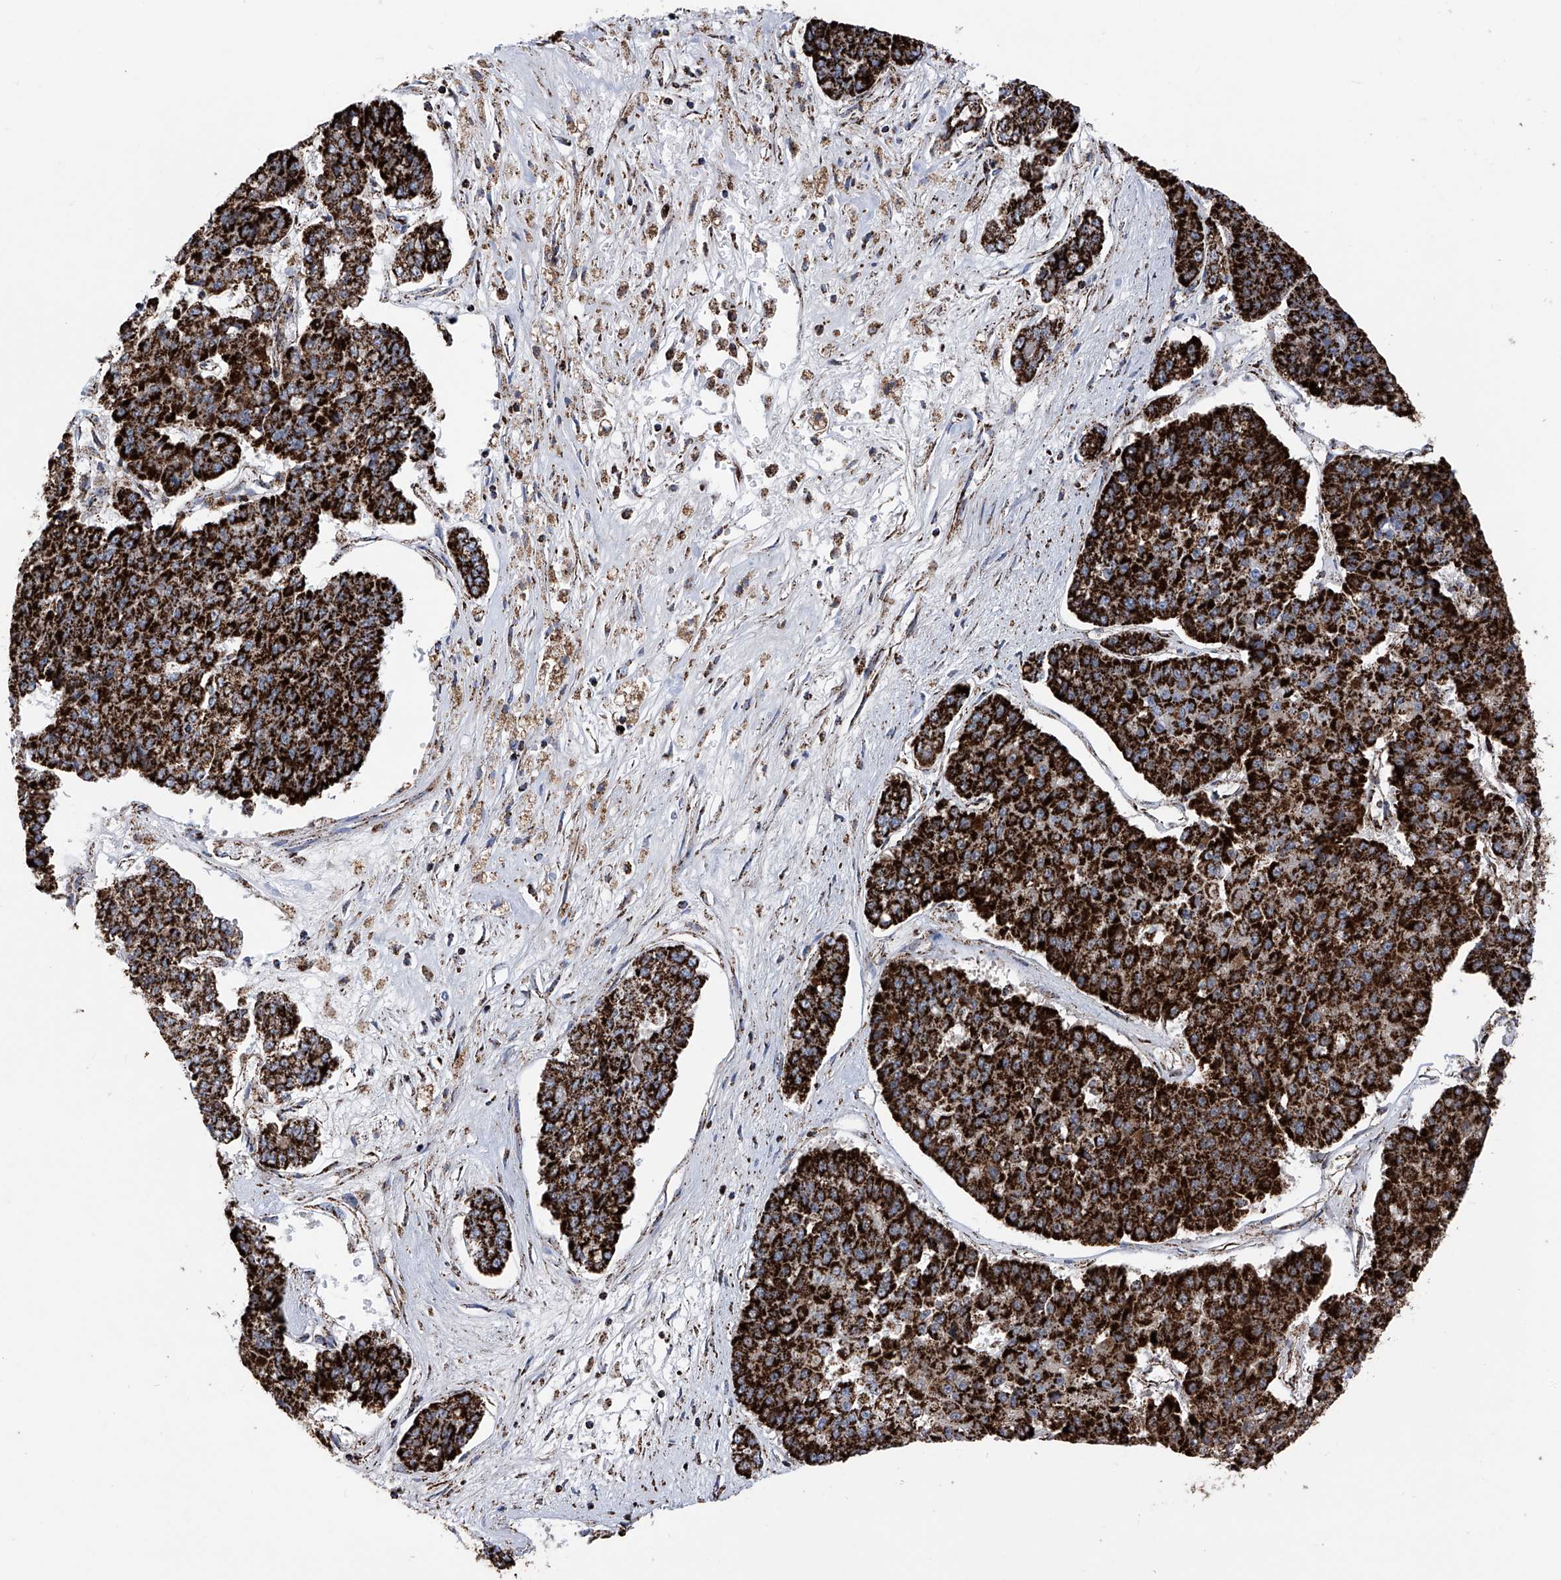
{"staining": {"intensity": "strong", "quantity": ">75%", "location": "cytoplasmic/membranous"}, "tissue": "pancreatic cancer", "cell_type": "Tumor cells", "image_type": "cancer", "snomed": [{"axis": "morphology", "description": "Adenocarcinoma, NOS"}, {"axis": "topography", "description": "Pancreas"}], "caption": "A photomicrograph showing strong cytoplasmic/membranous staining in approximately >75% of tumor cells in pancreatic adenocarcinoma, as visualized by brown immunohistochemical staining.", "gene": "ATP5PF", "patient": {"sex": "male", "age": 50}}